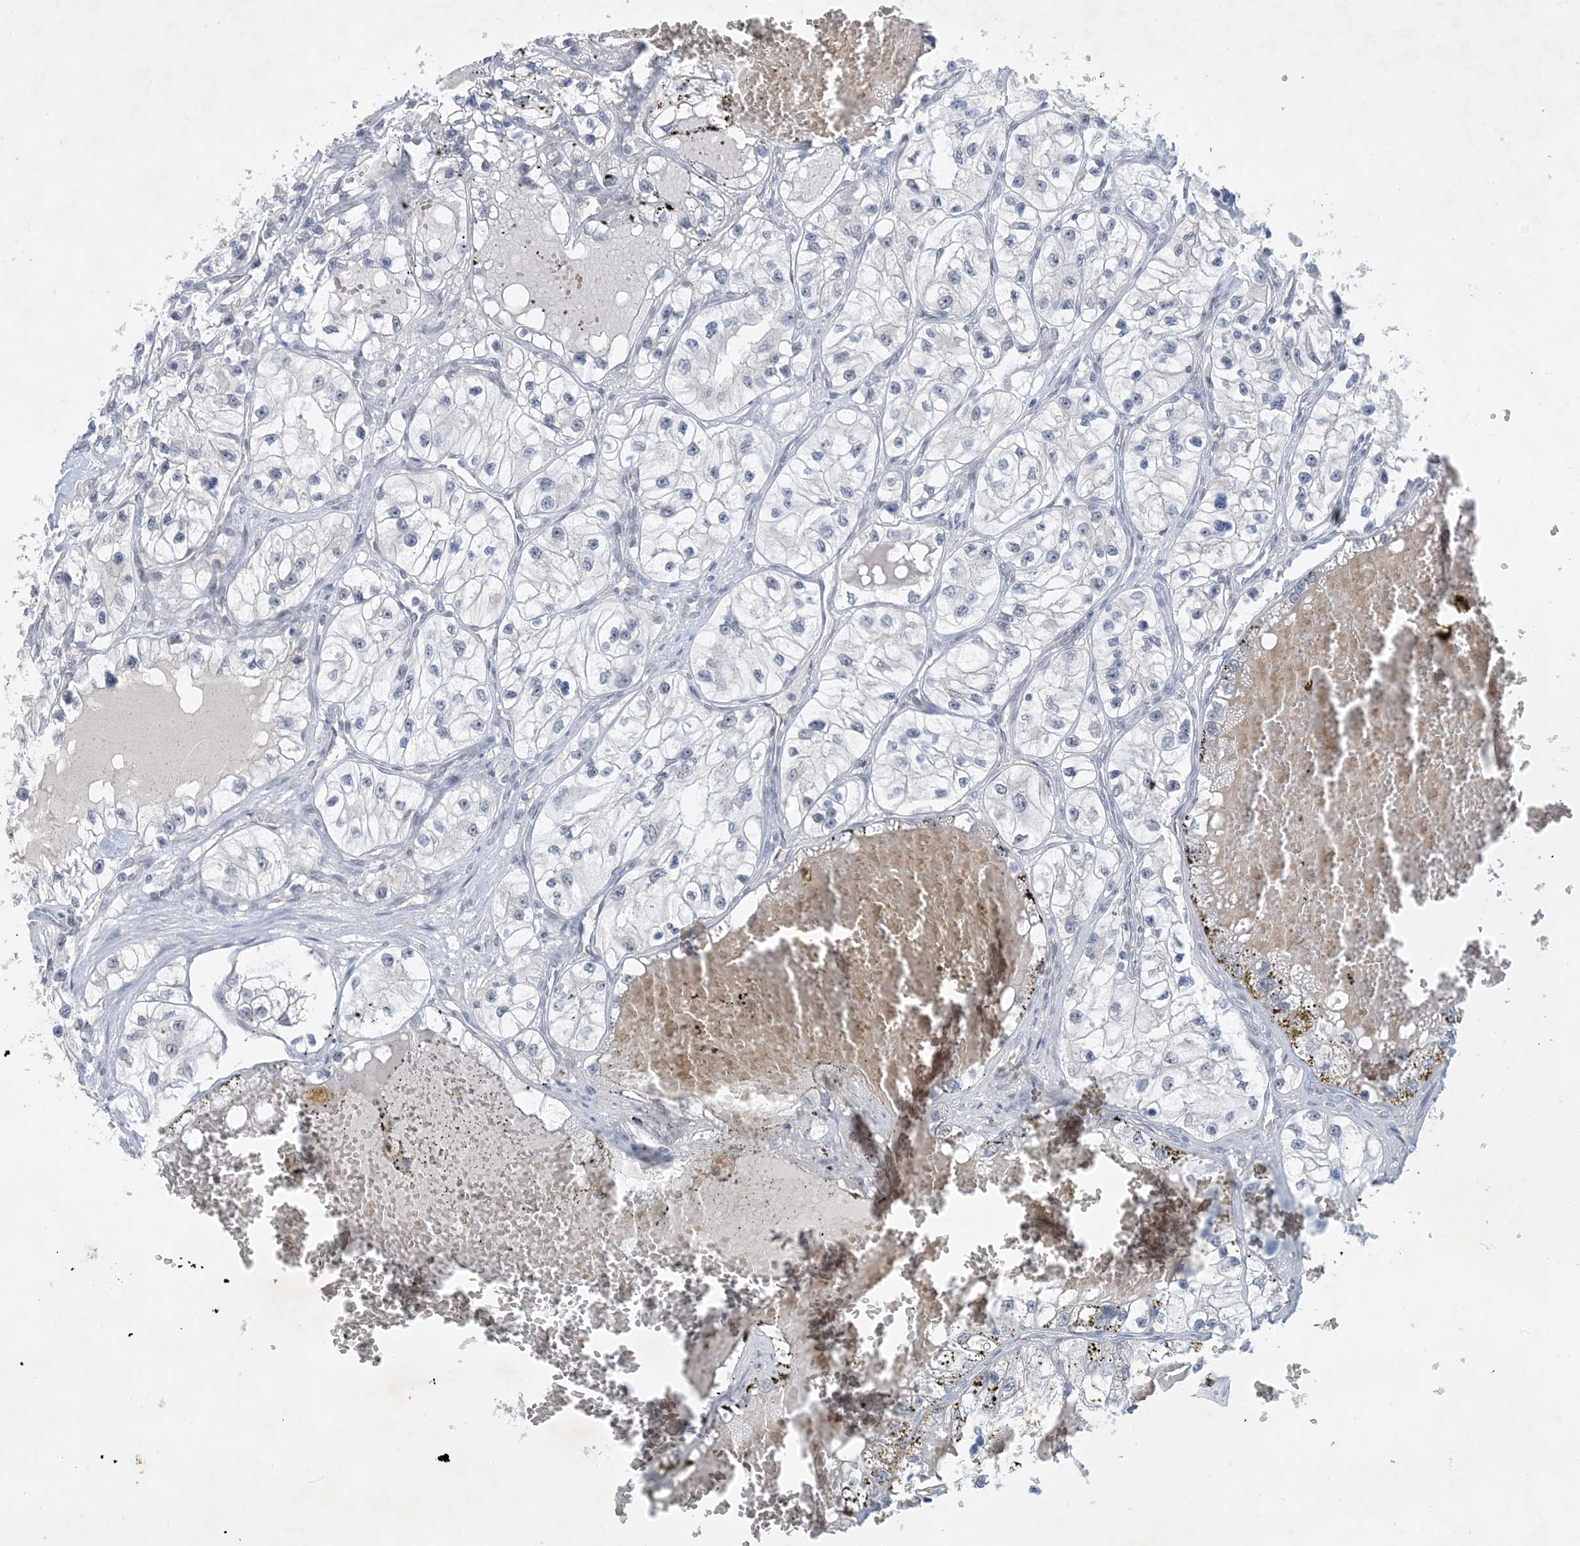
{"staining": {"intensity": "negative", "quantity": "none", "location": "none"}, "tissue": "renal cancer", "cell_type": "Tumor cells", "image_type": "cancer", "snomed": [{"axis": "morphology", "description": "Adenocarcinoma, NOS"}, {"axis": "topography", "description": "Kidney"}], "caption": "Tumor cells show no significant protein expression in adenocarcinoma (renal).", "gene": "ZNF674", "patient": {"sex": "female", "age": 57}}